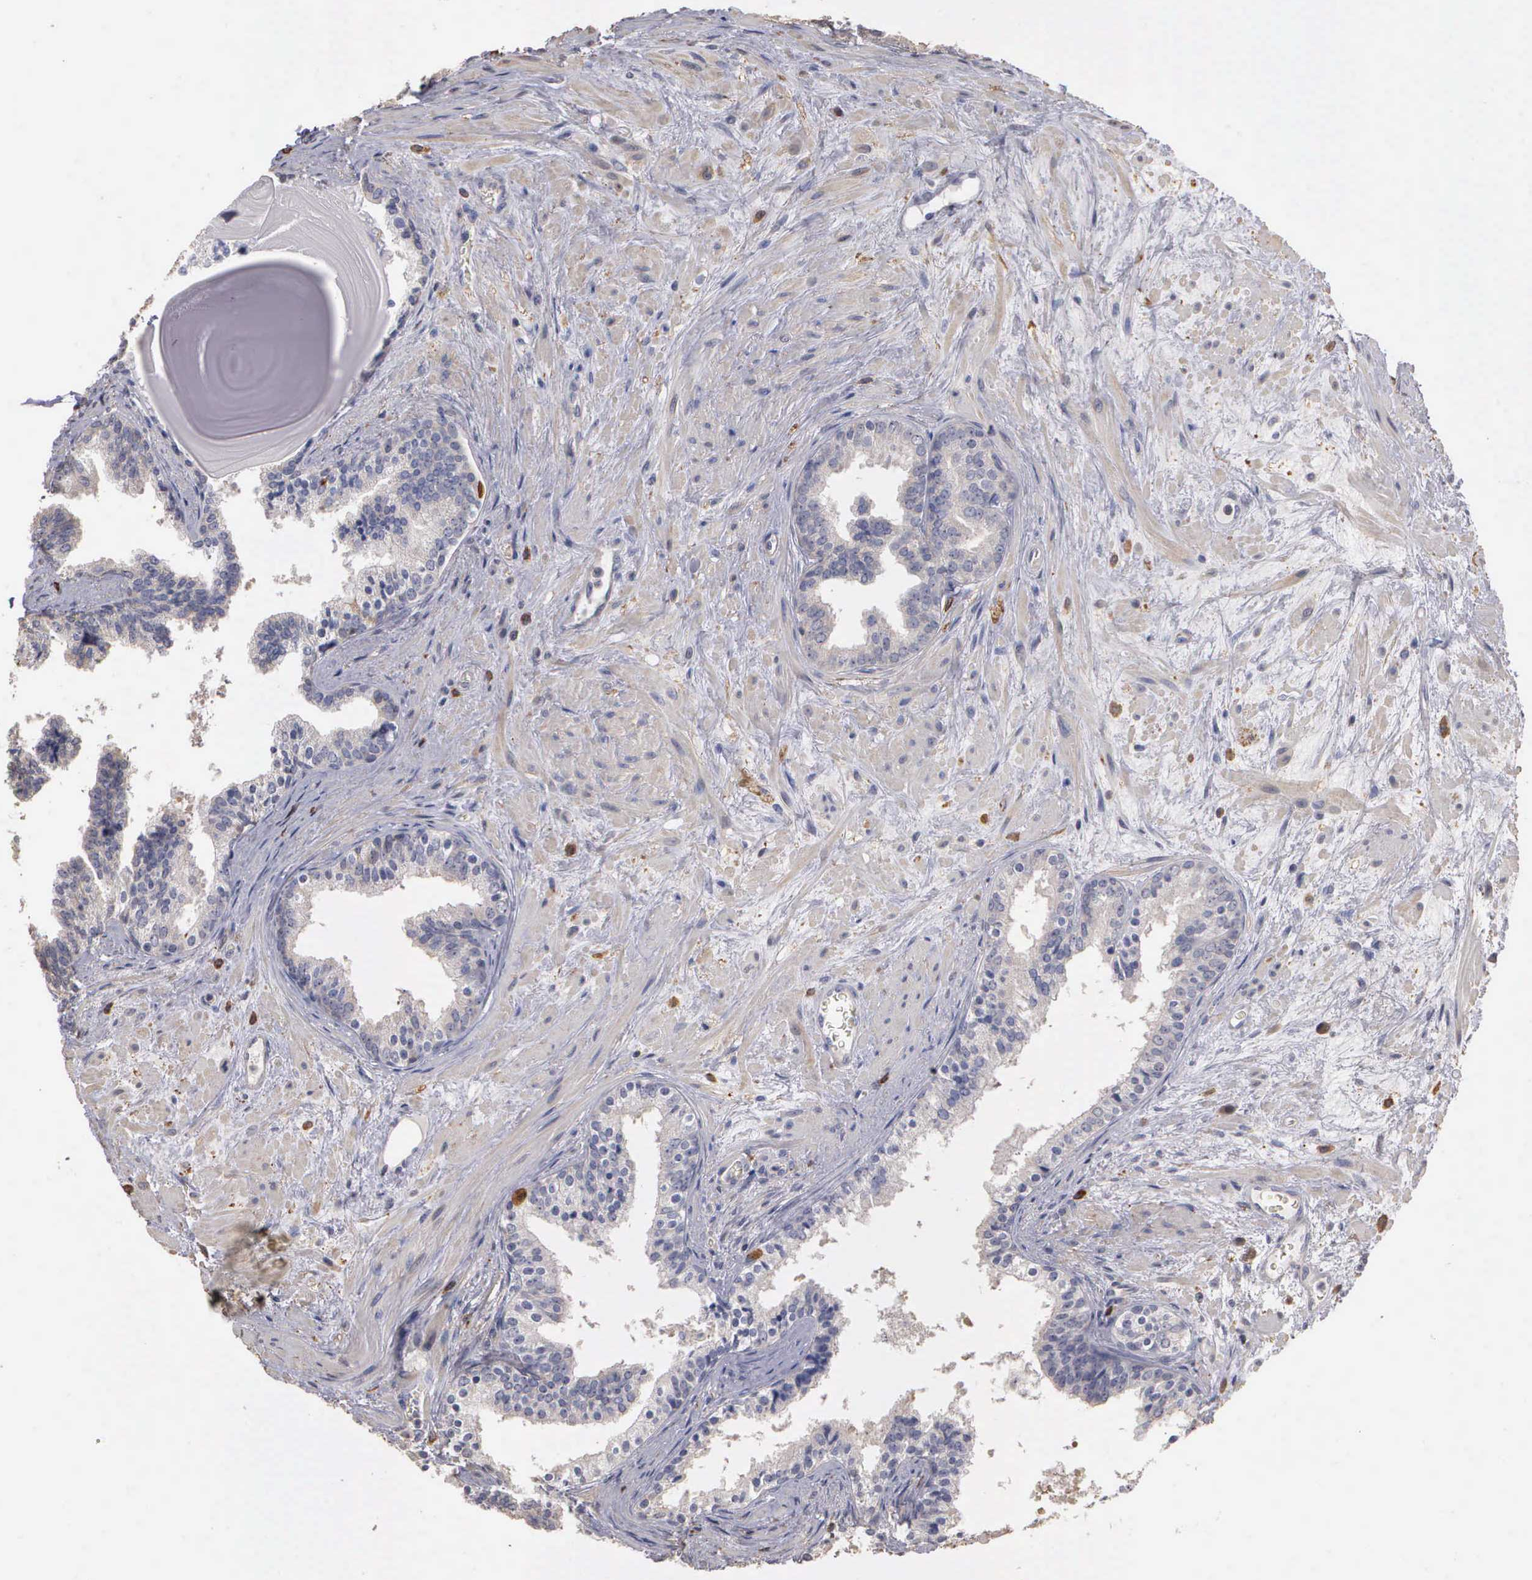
{"staining": {"intensity": "negative", "quantity": "none", "location": "none"}, "tissue": "prostate", "cell_type": "Glandular cells", "image_type": "normal", "snomed": [{"axis": "morphology", "description": "Normal tissue, NOS"}, {"axis": "topography", "description": "Prostate"}], "caption": "Immunohistochemistry histopathology image of benign prostate stained for a protein (brown), which shows no expression in glandular cells. (DAB immunohistochemistry, high magnification).", "gene": "ENO3", "patient": {"sex": "male", "age": 65}}